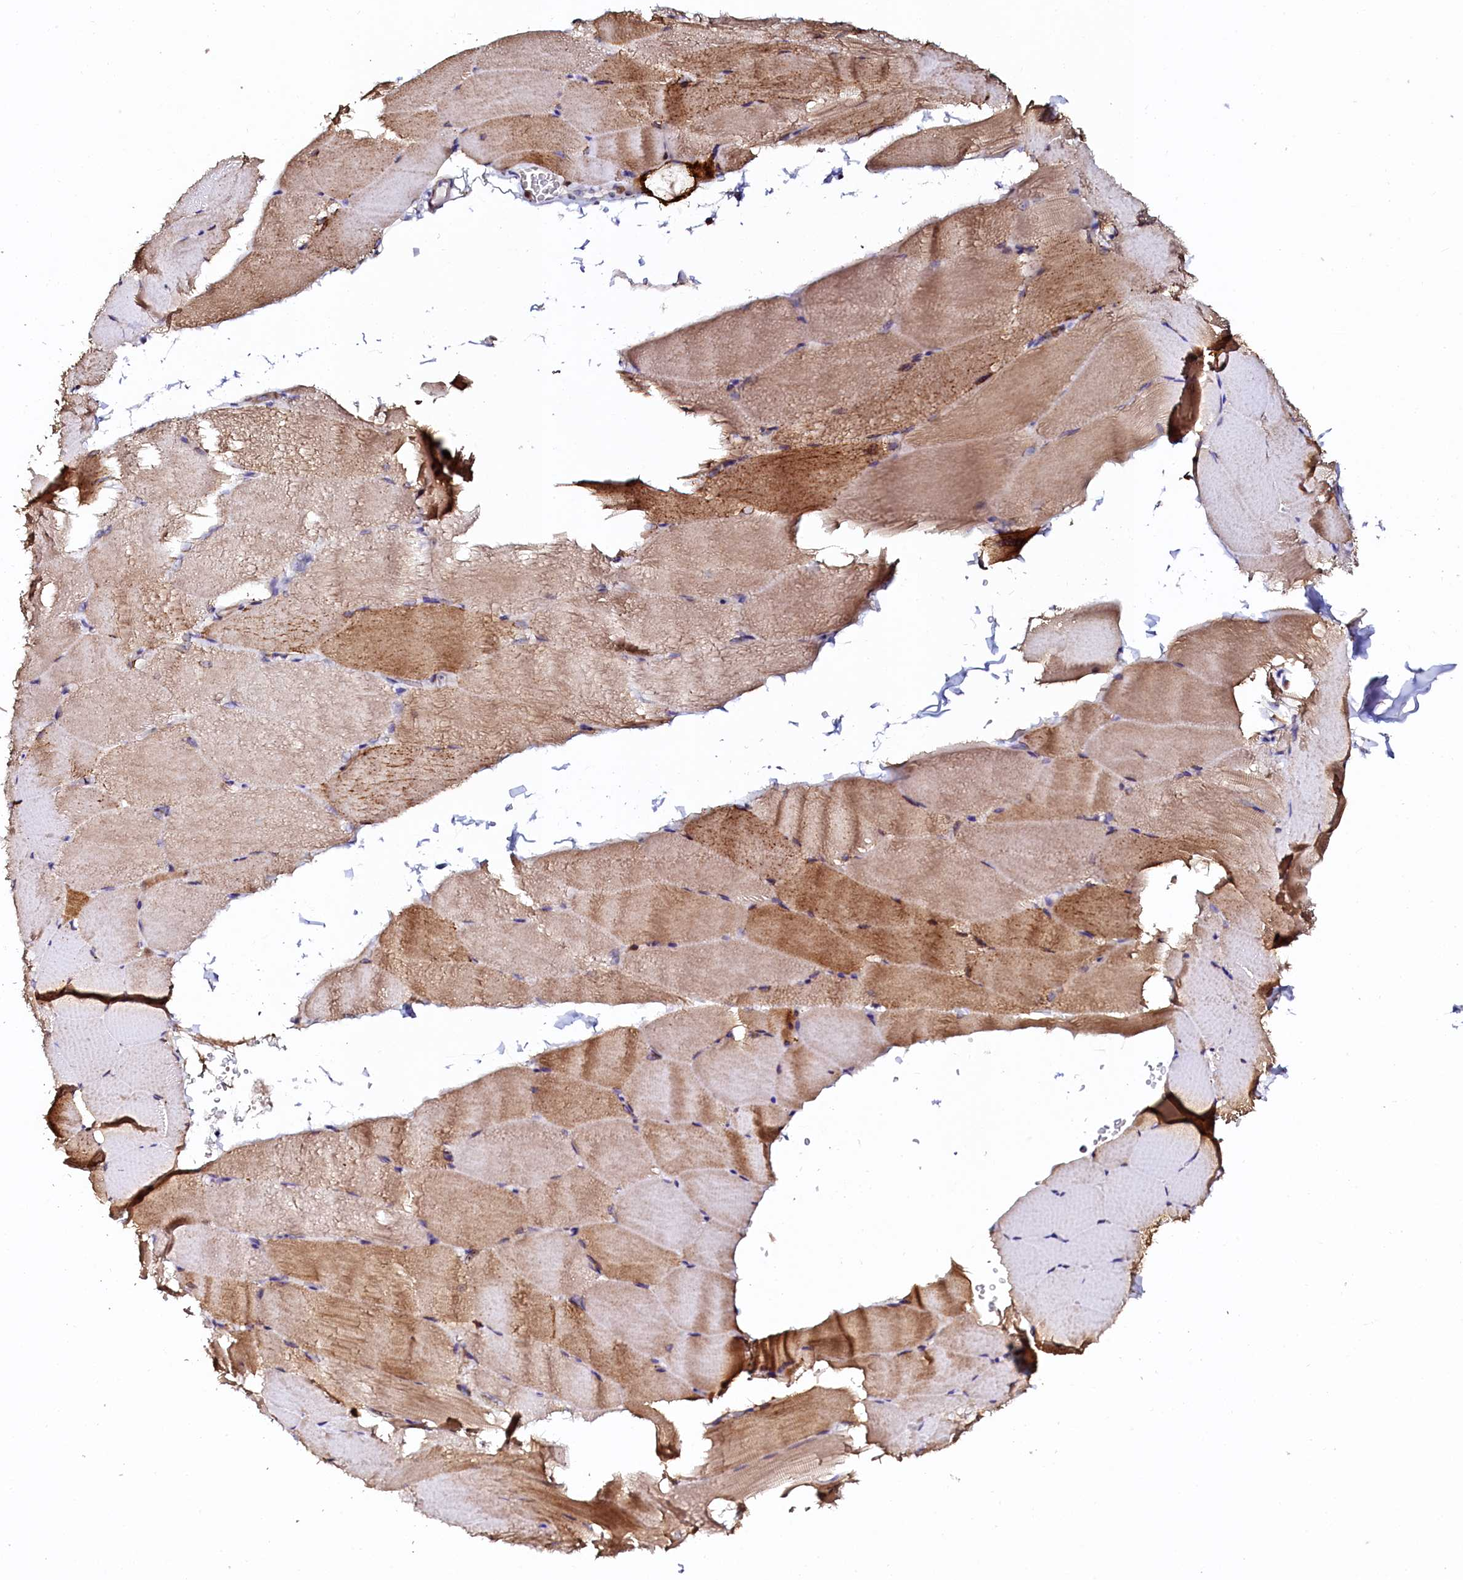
{"staining": {"intensity": "moderate", "quantity": "25%-75%", "location": "cytoplasmic/membranous"}, "tissue": "skeletal muscle", "cell_type": "Myocytes", "image_type": "normal", "snomed": [{"axis": "morphology", "description": "Normal tissue, NOS"}, {"axis": "topography", "description": "Skeletal muscle"}, {"axis": "topography", "description": "Parathyroid gland"}], "caption": "Immunohistochemistry of benign skeletal muscle displays medium levels of moderate cytoplasmic/membranous positivity in about 25%-75% of myocytes.", "gene": "AAAS", "patient": {"sex": "female", "age": 37}}